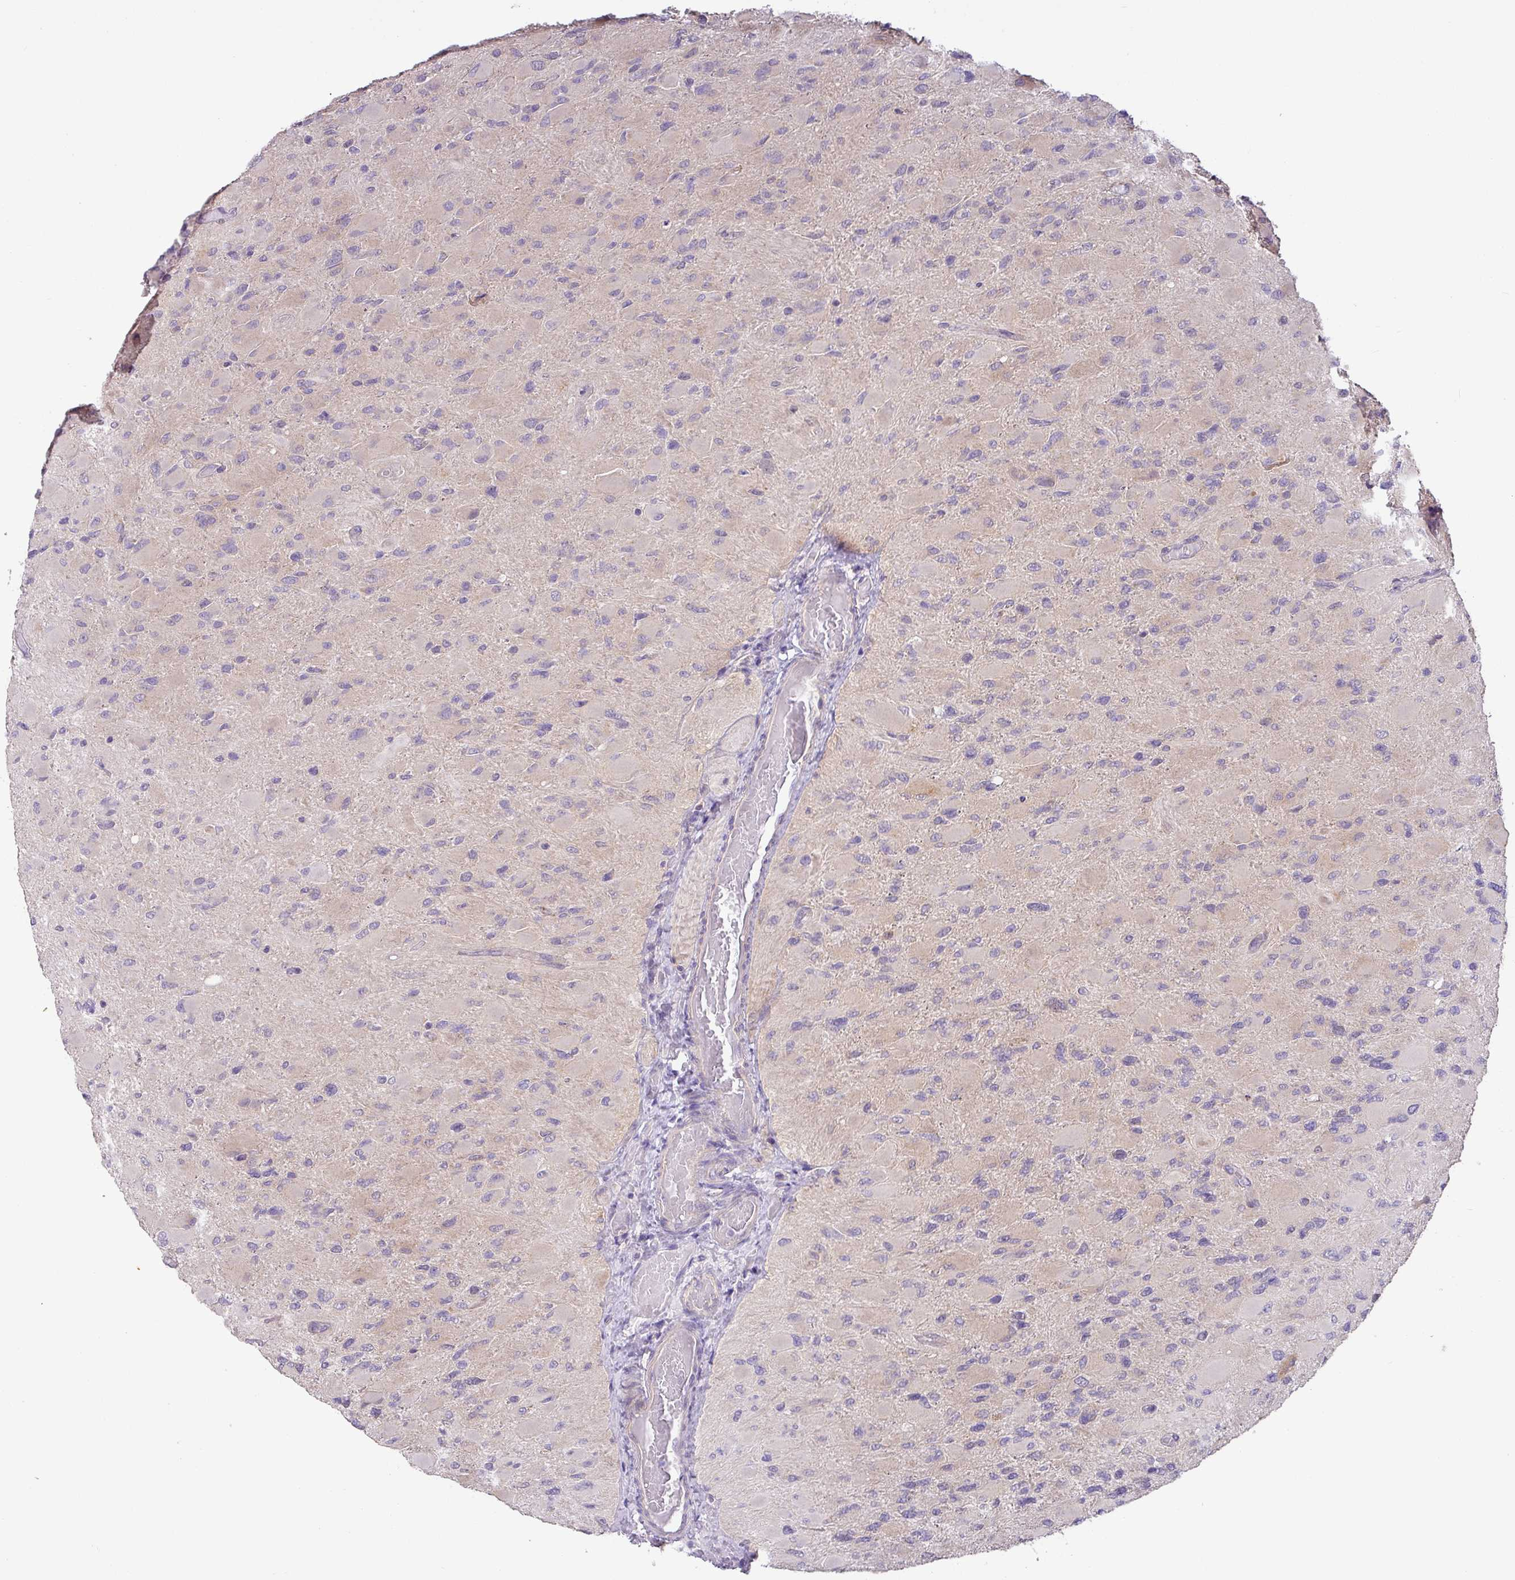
{"staining": {"intensity": "negative", "quantity": "none", "location": "none"}, "tissue": "glioma", "cell_type": "Tumor cells", "image_type": "cancer", "snomed": [{"axis": "morphology", "description": "Glioma, malignant, High grade"}, {"axis": "topography", "description": "Cerebral cortex"}], "caption": "Immunohistochemical staining of human malignant glioma (high-grade) shows no significant positivity in tumor cells.", "gene": "GALNT12", "patient": {"sex": "female", "age": 36}}